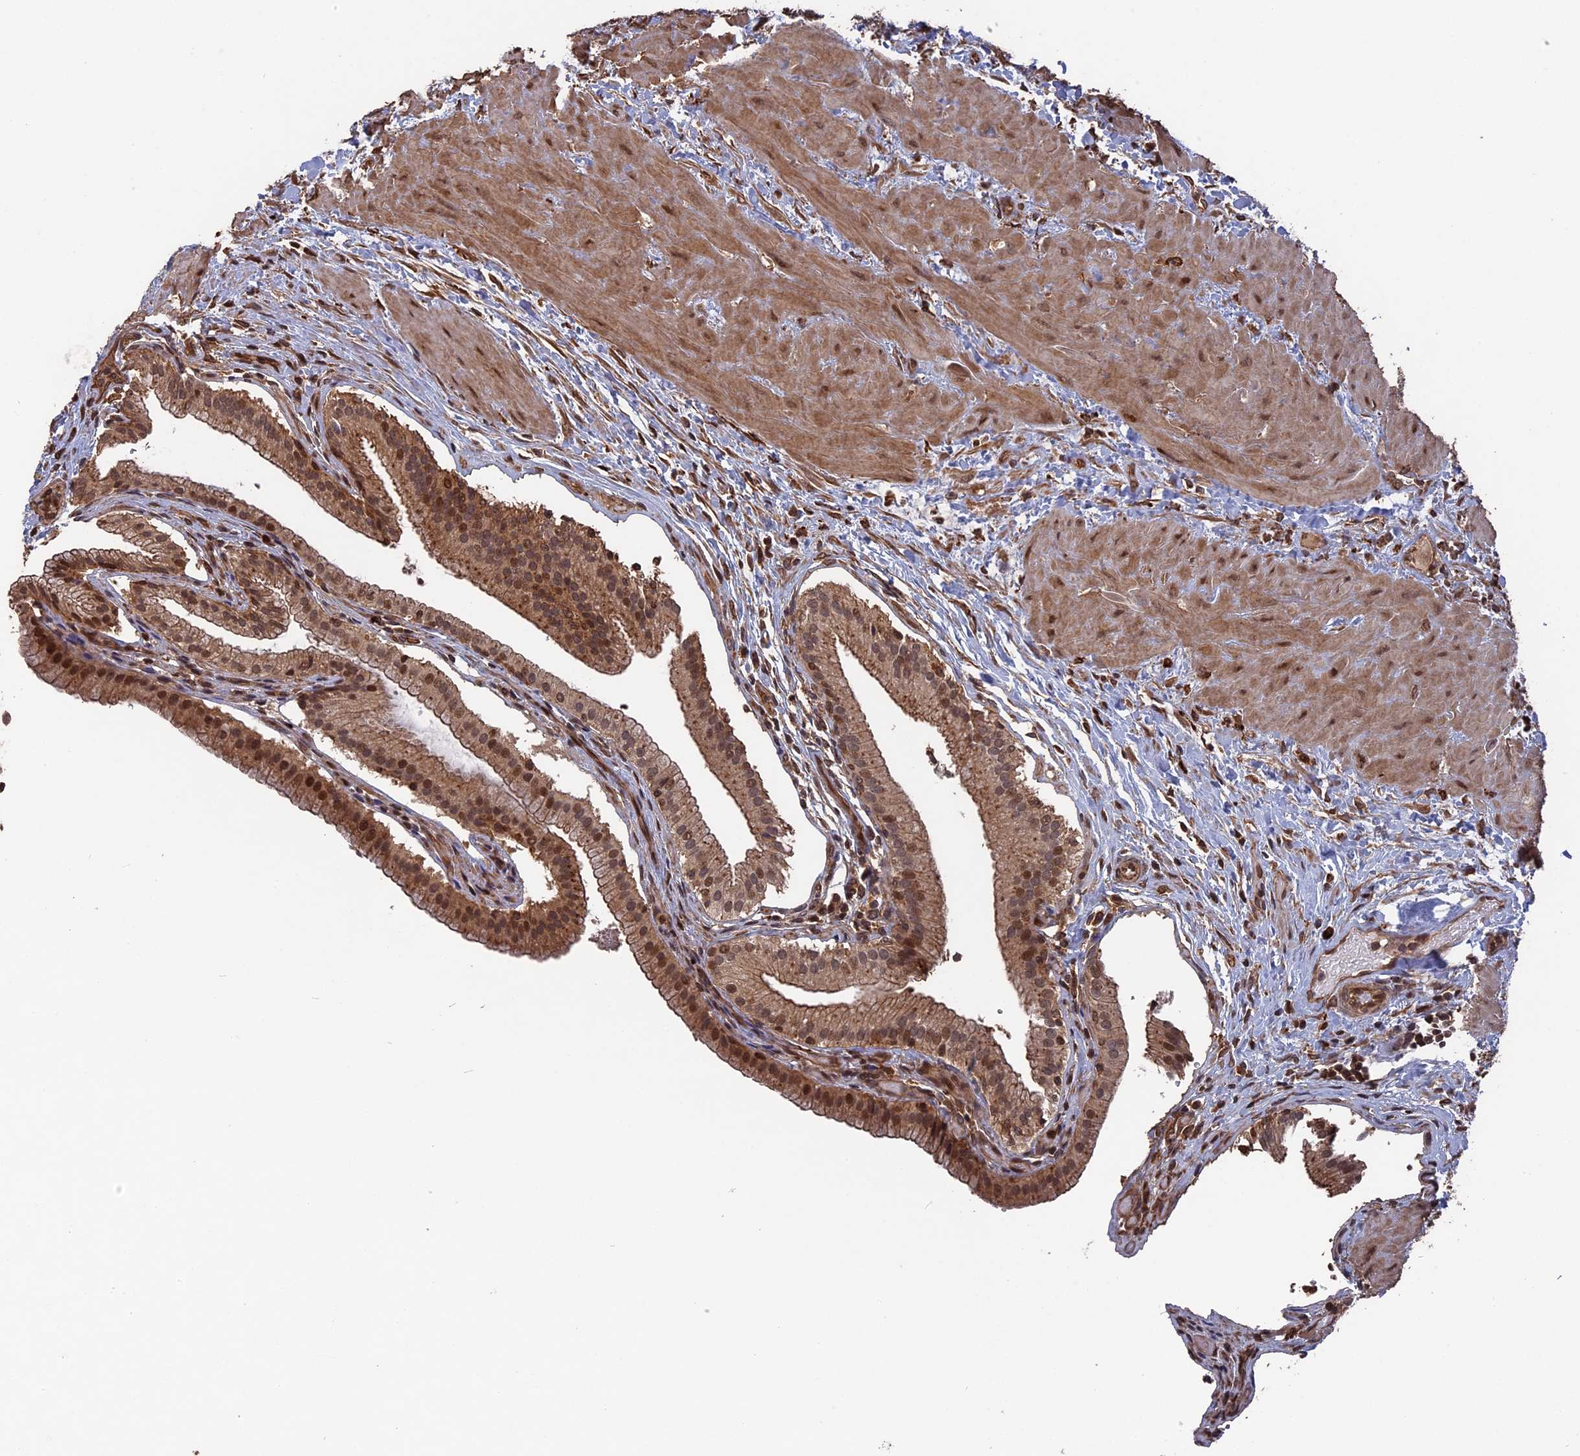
{"staining": {"intensity": "moderate", "quantity": ">75%", "location": "cytoplasmic/membranous,nuclear"}, "tissue": "gallbladder", "cell_type": "Glandular cells", "image_type": "normal", "snomed": [{"axis": "morphology", "description": "Normal tissue, NOS"}, {"axis": "topography", "description": "Gallbladder"}], "caption": "Glandular cells demonstrate medium levels of moderate cytoplasmic/membranous,nuclear positivity in approximately >75% of cells in benign human gallbladder. (DAB = brown stain, brightfield microscopy at high magnification).", "gene": "TELO2", "patient": {"sex": "male", "age": 24}}